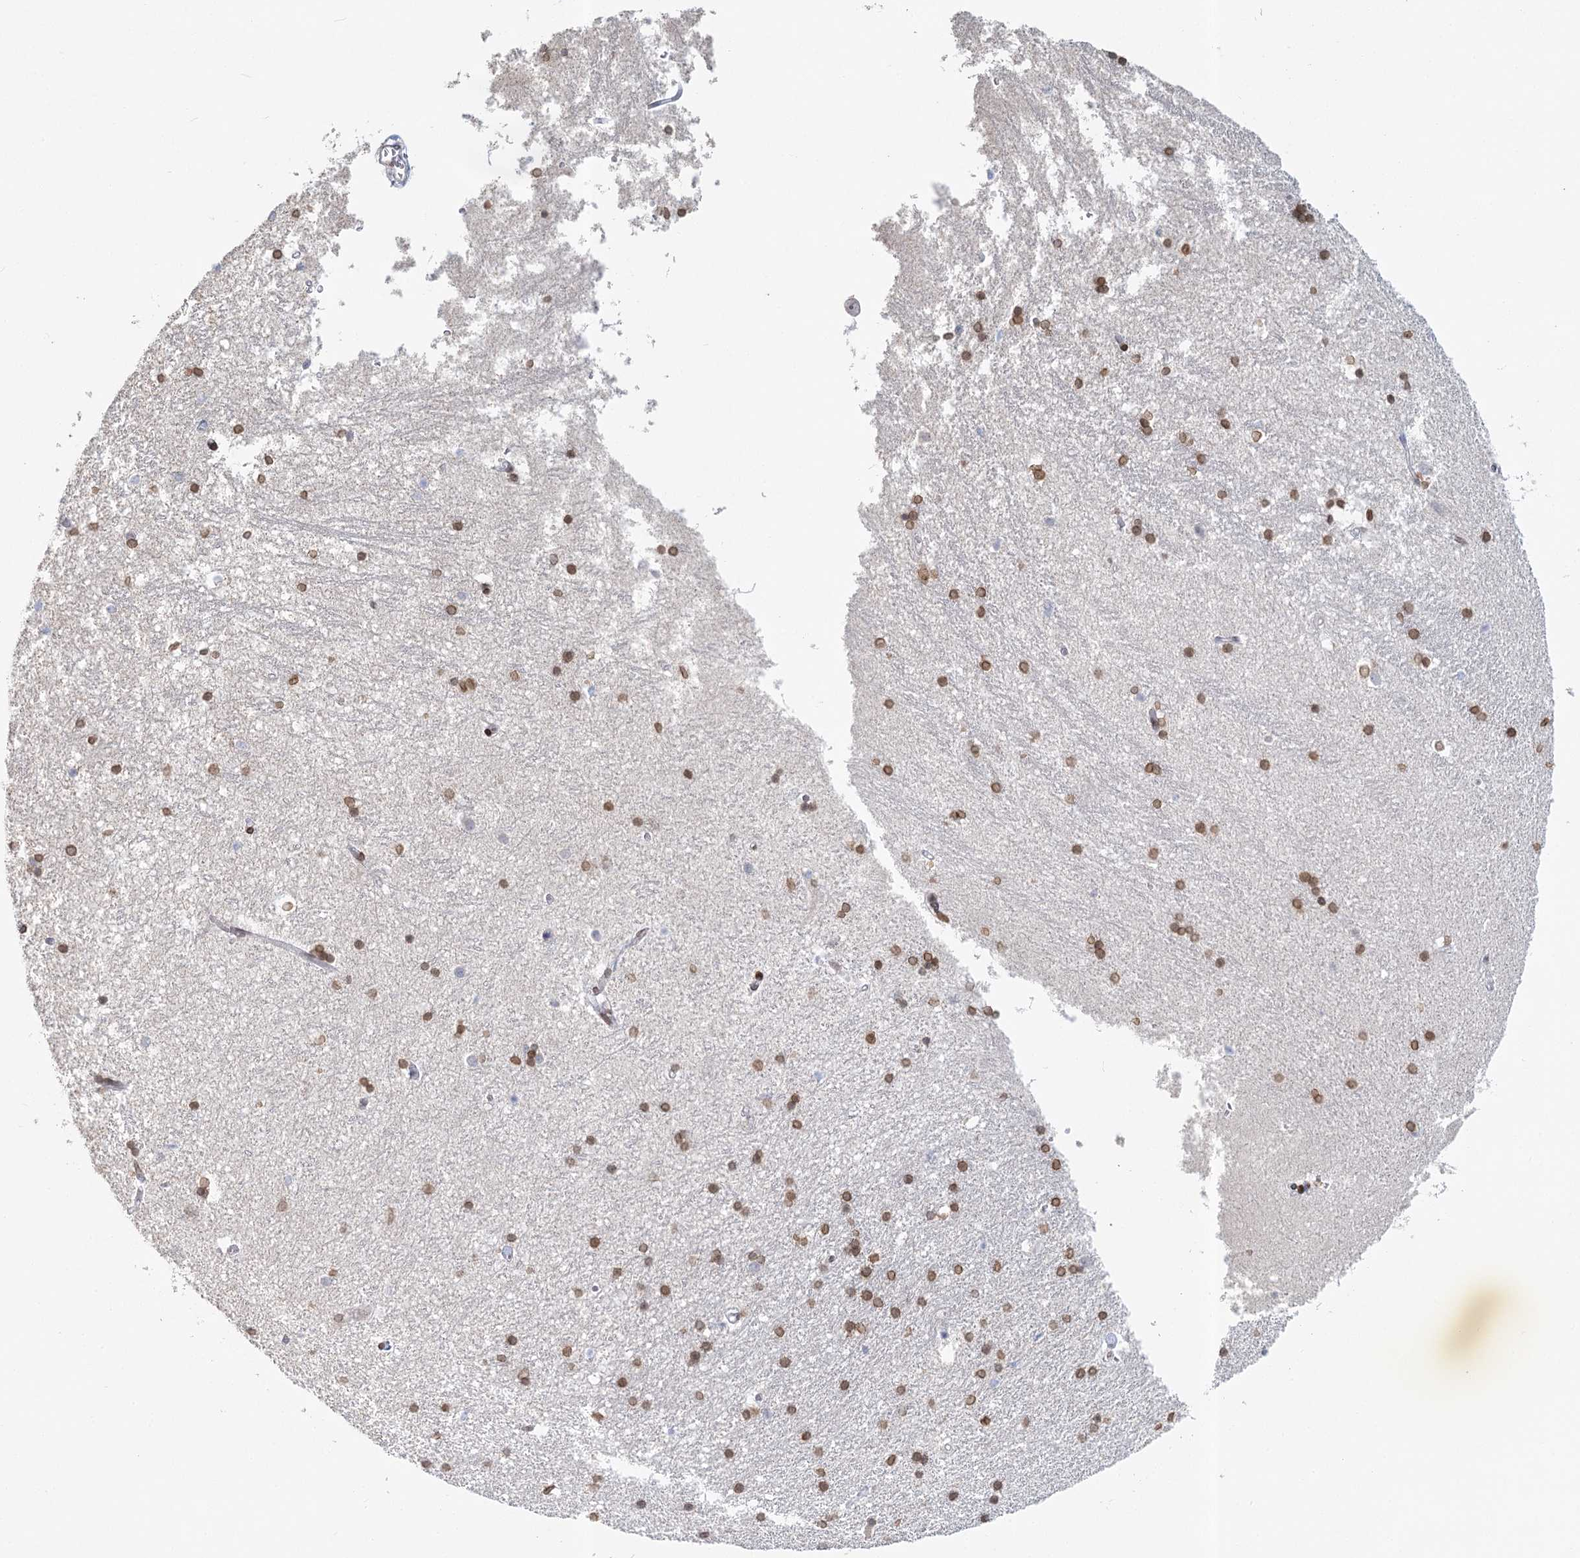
{"staining": {"intensity": "moderate", "quantity": ">75%", "location": "nuclear"}, "tissue": "hippocampus", "cell_type": "Glial cells", "image_type": "normal", "snomed": [{"axis": "morphology", "description": "Normal tissue, NOS"}, {"axis": "topography", "description": "Hippocampus"}], "caption": "Immunohistochemistry of unremarkable hippocampus shows medium levels of moderate nuclear expression in about >75% of glial cells. (IHC, brightfield microscopy, high magnification).", "gene": "VWA5A", "patient": {"sex": "male", "age": 45}}